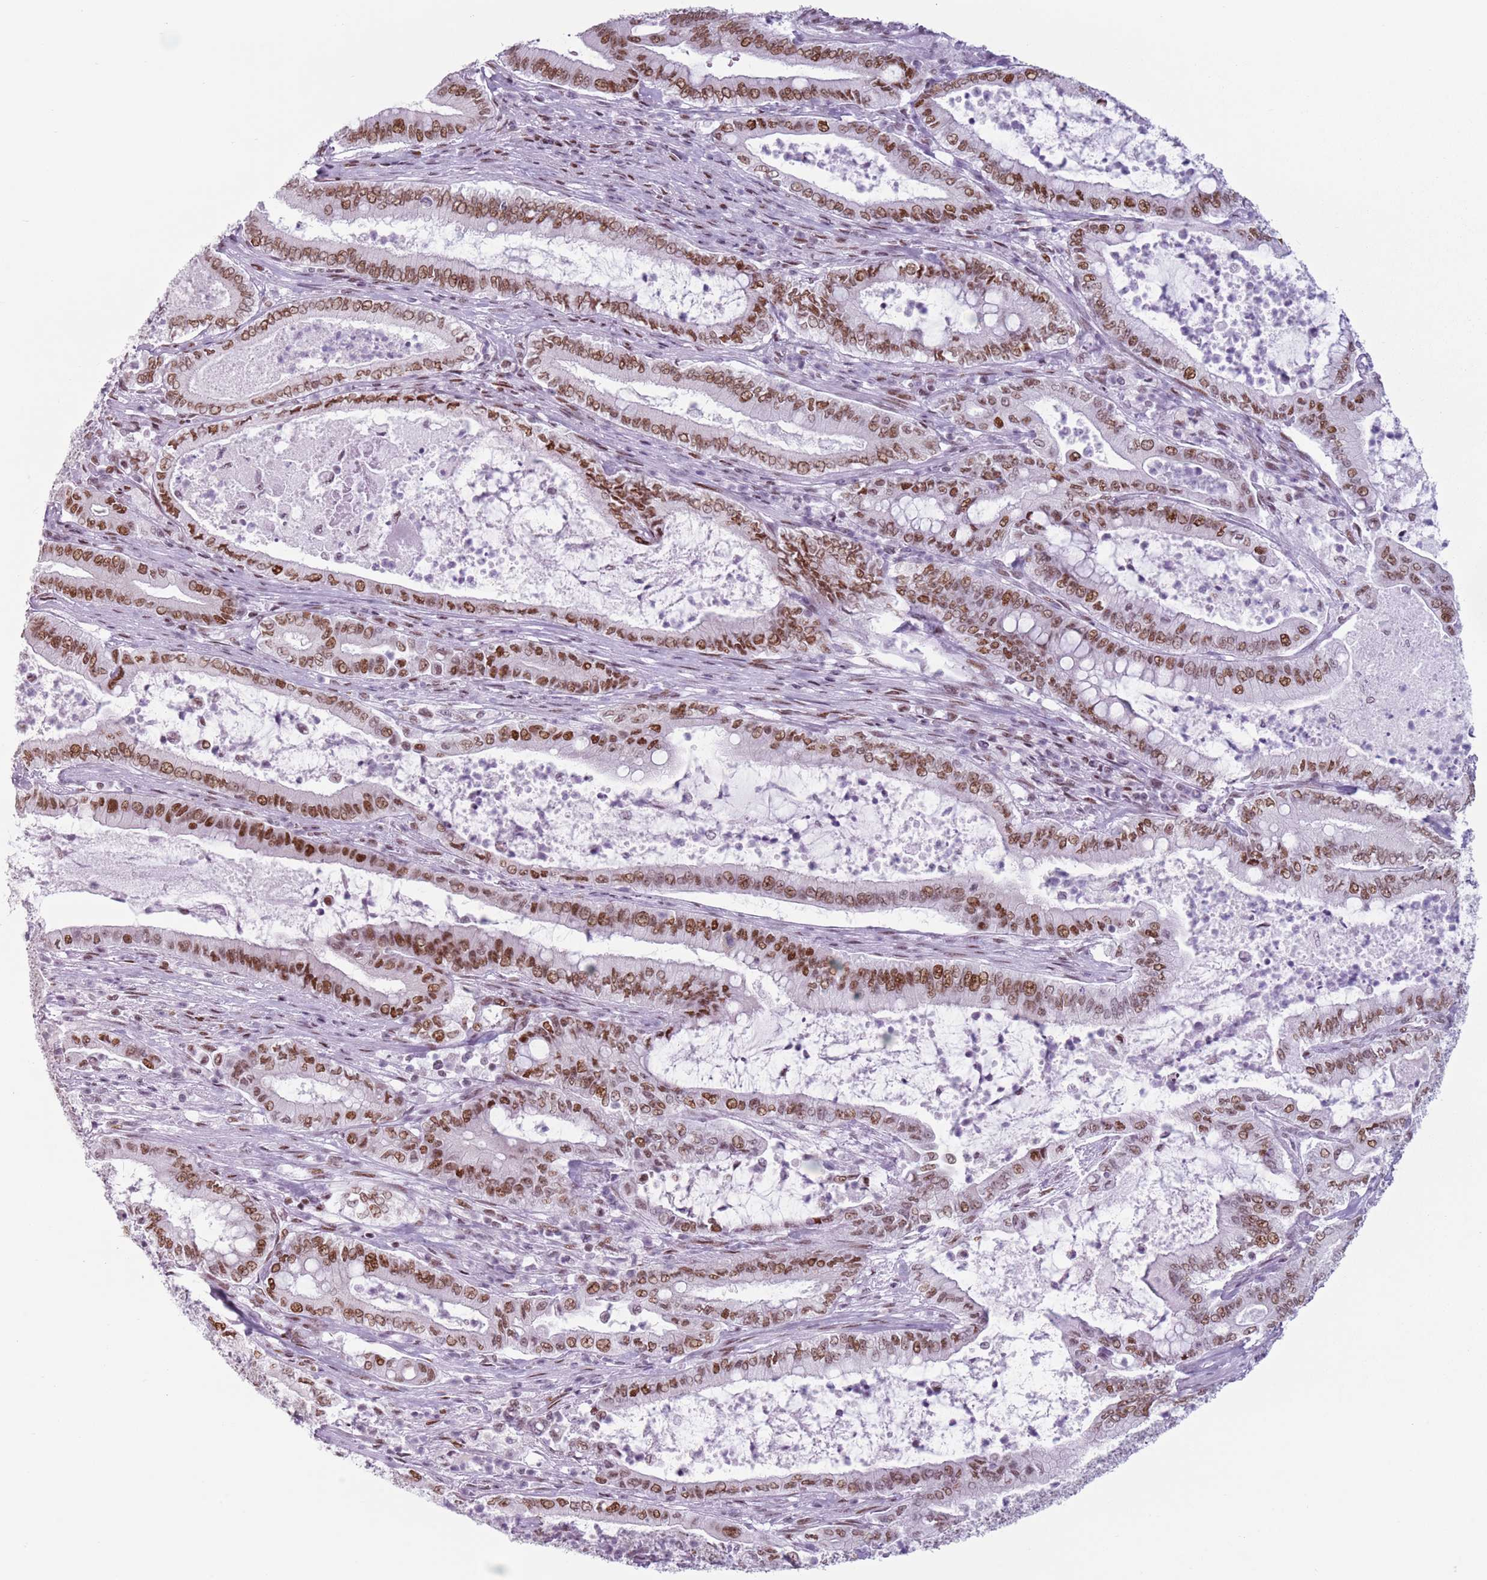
{"staining": {"intensity": "strong", "quantity": ">75%", "location": "nuclear"}, "tissue": "pancreatic cancer", "cell_type": "Tumor cells", "image_type": "cancer", "snomed": [{"axis": "morphology", "description": "Adenocarcinoma, NOS"}, {"axis": "topography", "description": "Pancreas"}], "caption": "Strong nuclear protein staining is present in approximately >75% of tumor cells in pancreatic adenocarcinoma.", "gene": "FAM104B", "patient": {"sex": "male", "age": 71}}